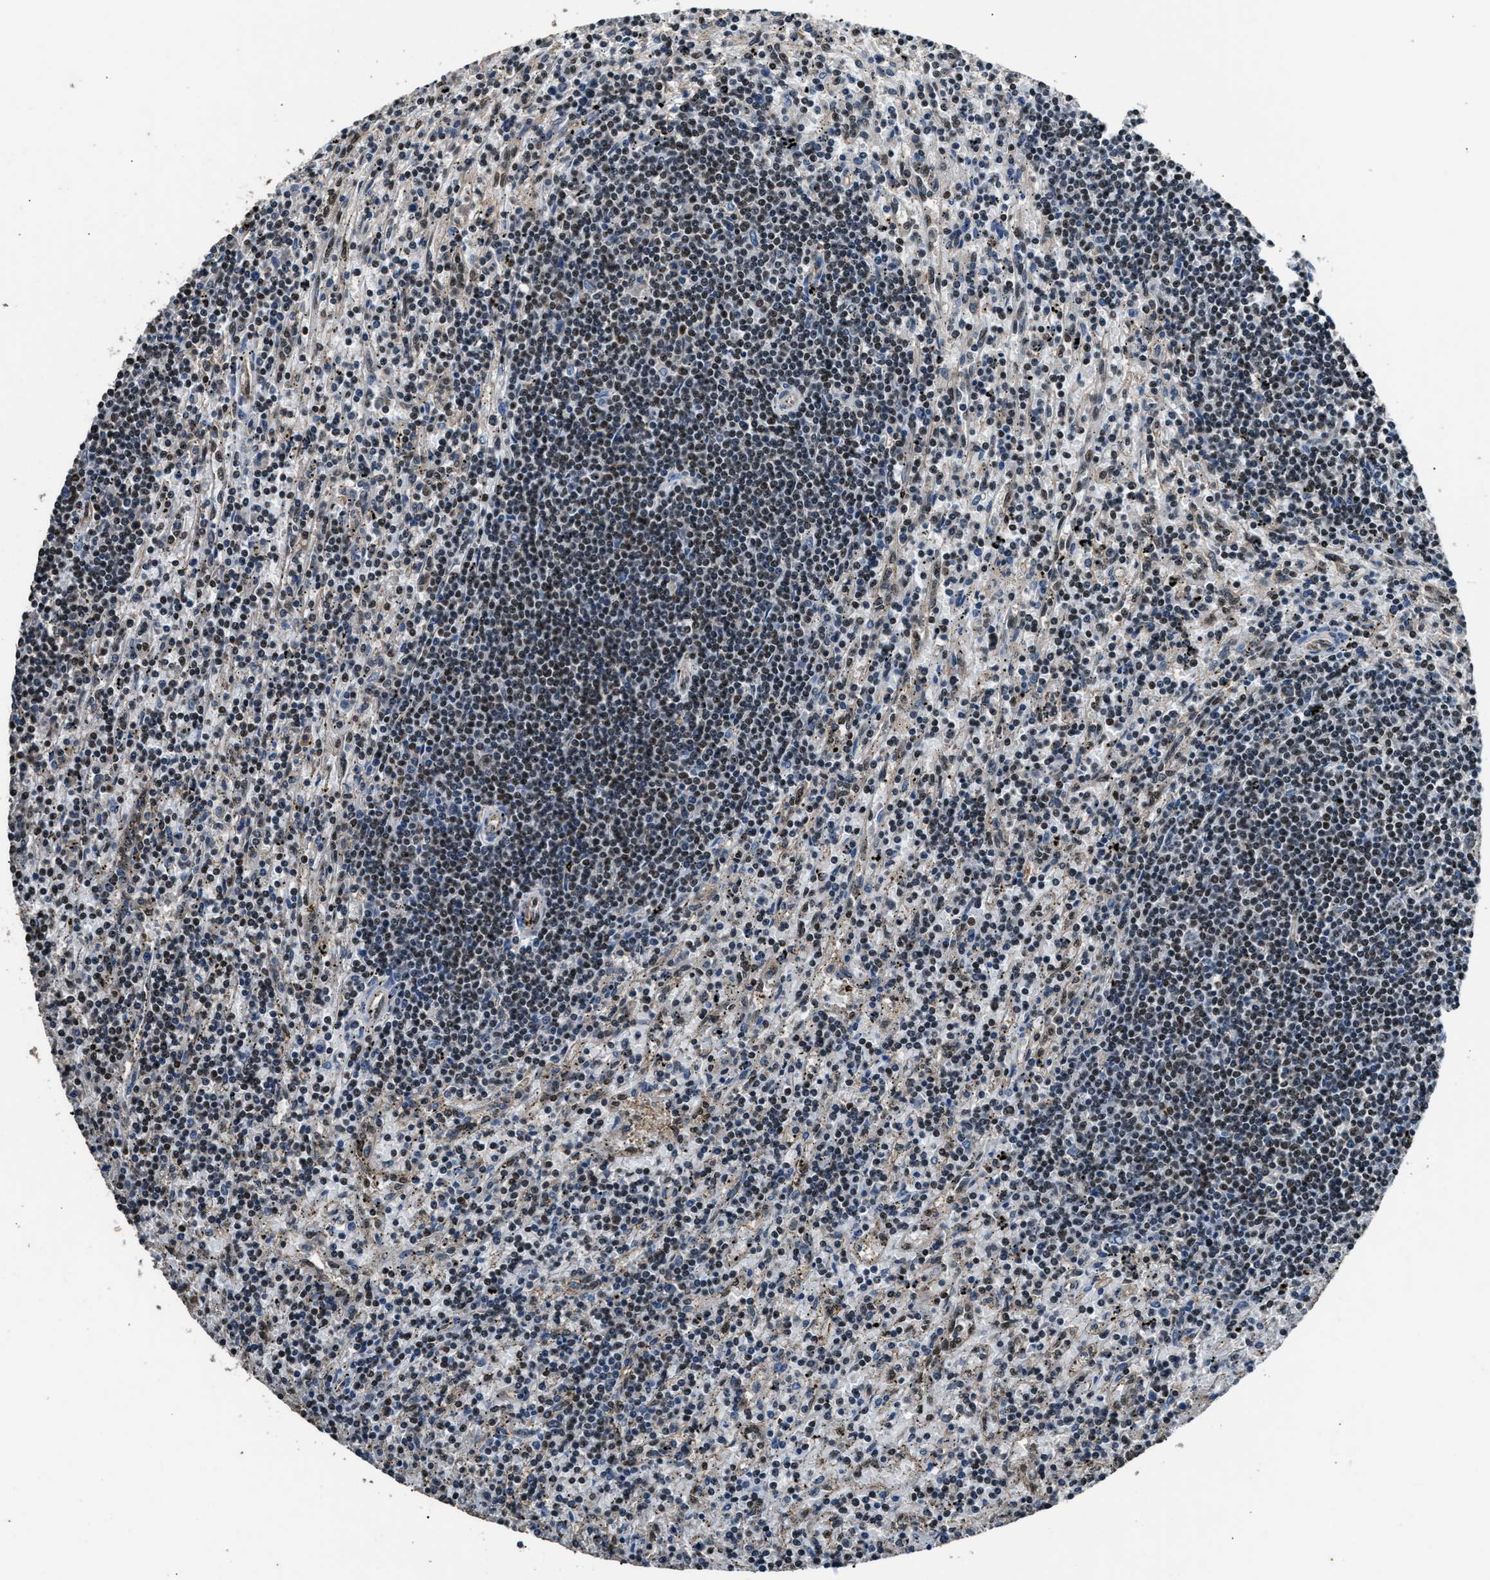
{"staining": {"intensity": "weak", "quantity": "25%-75%", "location": "nuclear"}, "tissue": "lymphoma", "cell_type": "Tumor cells", "image_type": "cancer", "snomed": [{"axis": "morphology", "description": "Malignant lymphoma, non-Hodgkin's type, Low grade"}, {"axis": "topography", "description": "Spleen"}], "caption": "The immunohistochemical stain highlights weak nuclear positivity in tumor cells of lymphoma tissue.", "gene": "DFFA", "patient": {"sex": "male", "age": 76}}